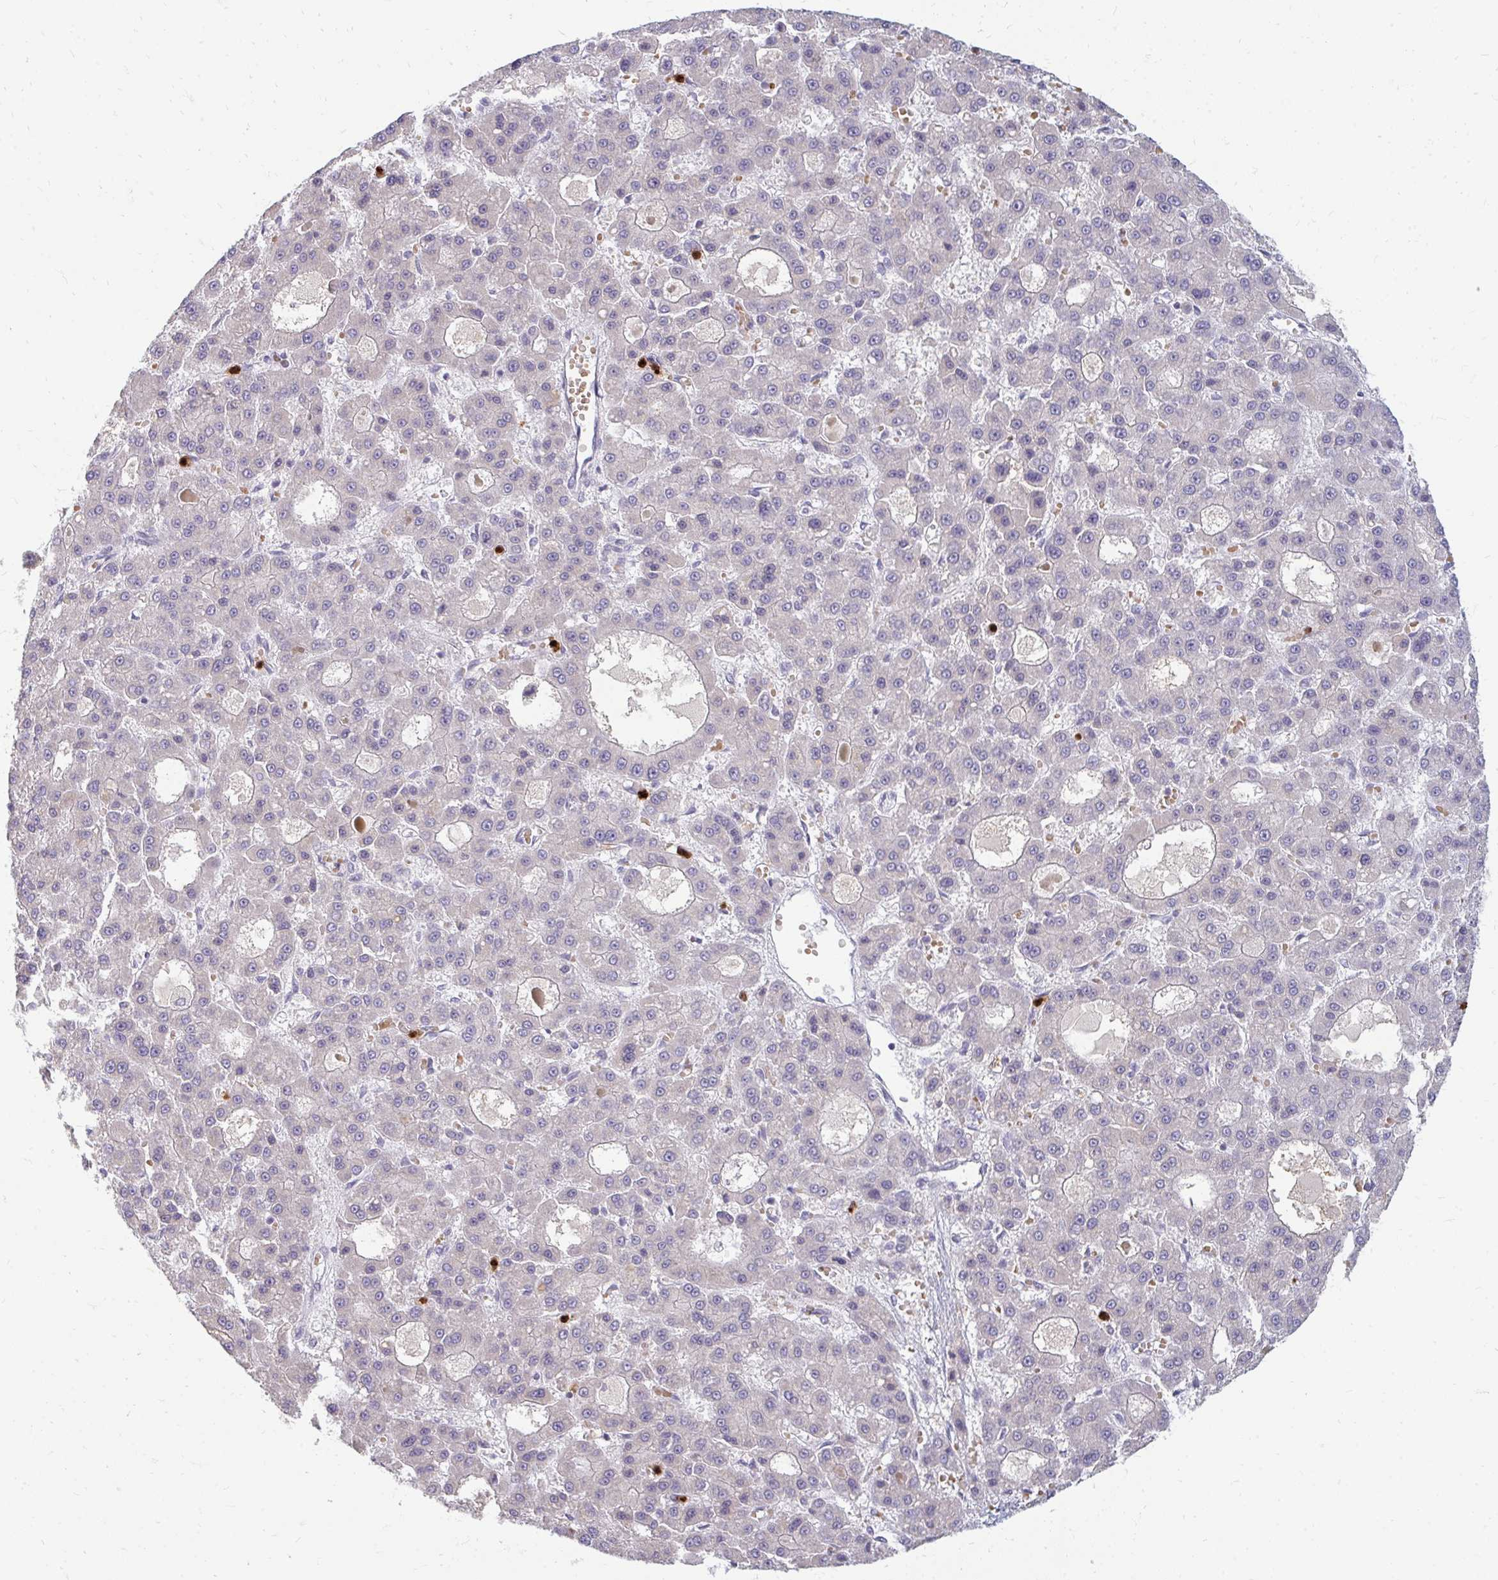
{"staining": {"intensity": "negative", "quantity": "none", "location": "none"}, "tissue": "liver cancer", "cell_type": "Tumor cells", "image_type": "cancer", "snomed": [{"axis": "morphology", "description": "Carcinoma, Hepatocellular, NOS"}, {"axis": "topography", "description": "Liver"}], "caption": "Human liver hepatocellular carcinoma stained for a protein using immunohistochemistry (IHC) displays no positivity in tumor cells.", "gene": "RAB33A", "patient": {"sex": "male", "age": 70}}